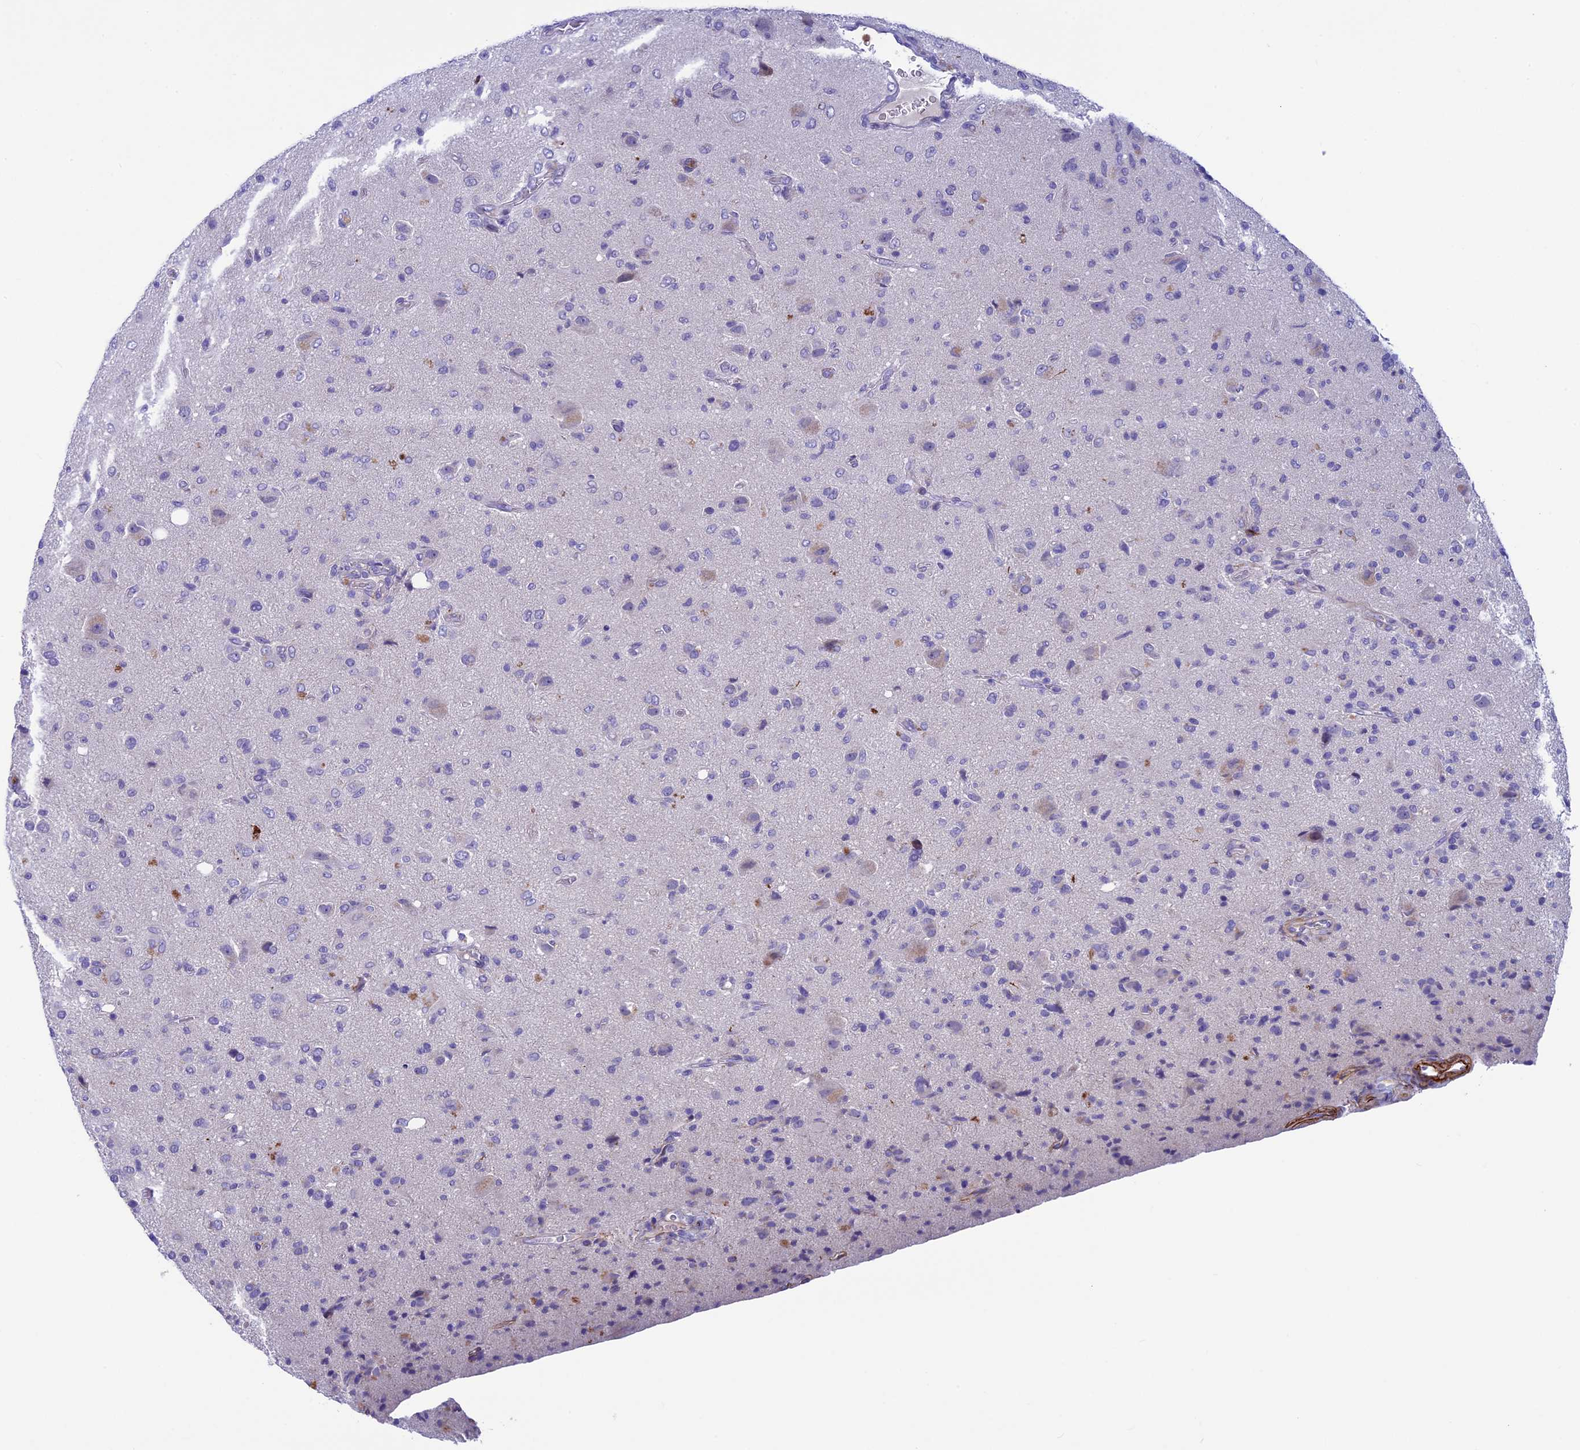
{"staining": {"intensity": "negative", "quantity": "none", "location": "none"}, "tissue": "glioma", "cell_type": "Tumor cells", "image_type": "cancer", "snomed": [{"axis": "morphology", "description": "Glioma, malignant, High grade"}, {"axis": "topography", "description": "Brain"}], "caption": "High magnification brightfield microscopy of glioma stained with DAB (brown) and counterstained with hematoxylin (blue): tumor cells show no significant expression.", "gene": "LOXL1", "patient": {"sex": "female", "age": 57}}